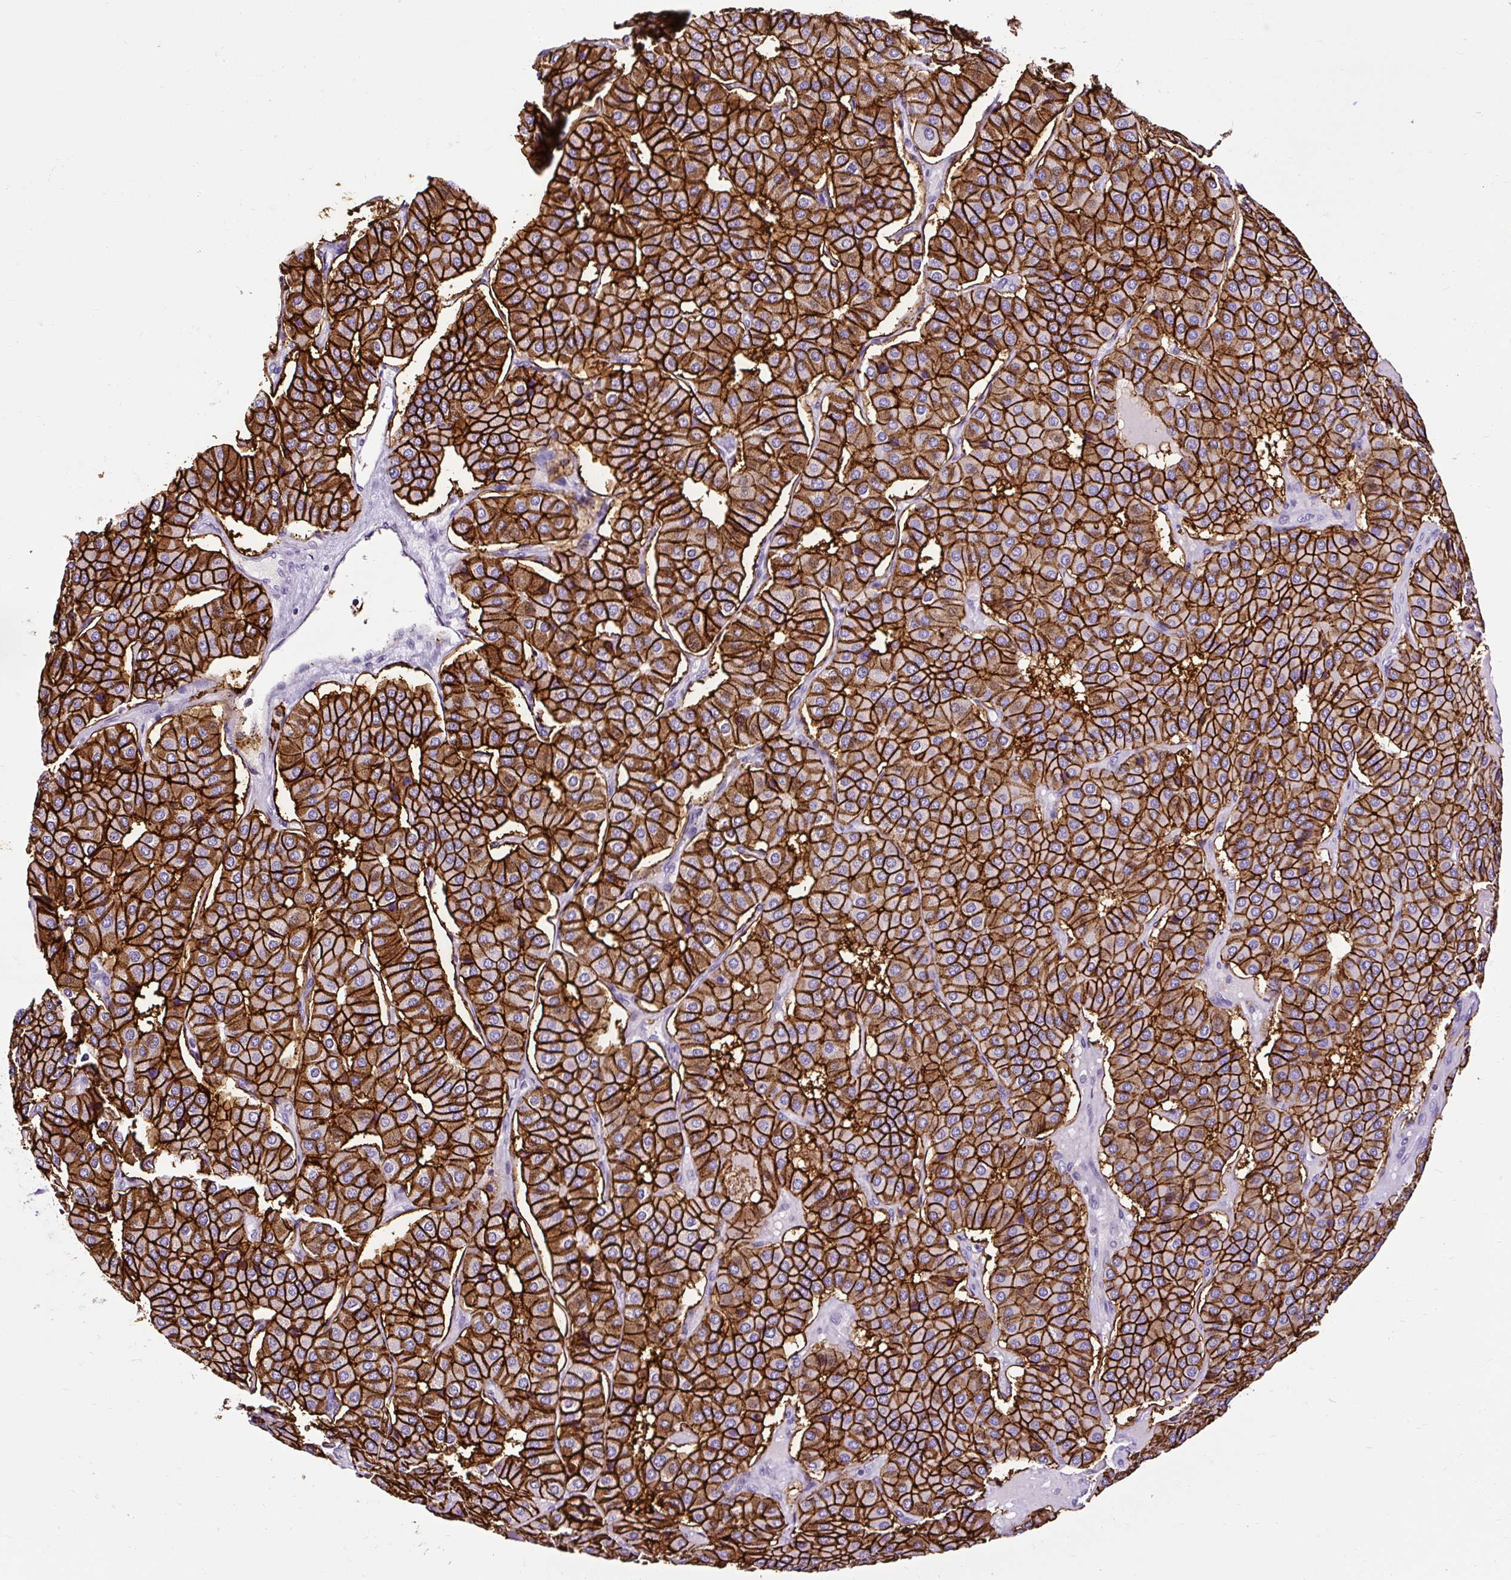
{"staining": {"intensity": "strong", "quantity": ">75%", "location": "cytoplasmic/membranous"}, "tissue": "parathyroid gland", "cell_type": "Glandular cells", "image_type": "normal", "snomed": [{"axis": "morphology", "description": "Normal tissue, NOS"}, {"axis": "morphology", "description": "Adenoma, NOS"}, {"axis": "topography", "description": "Parathyroid gland"}], "caption": "A high amount of strong cytoplasmic/membranous staining is seen in about >75% of glandular cells in benign parathyroid gland. Ihc stains the protein in brown and the nuclei are stained blue.", "gene": "SLC7A8", "patient": {"sex": "female", "age": 86}}